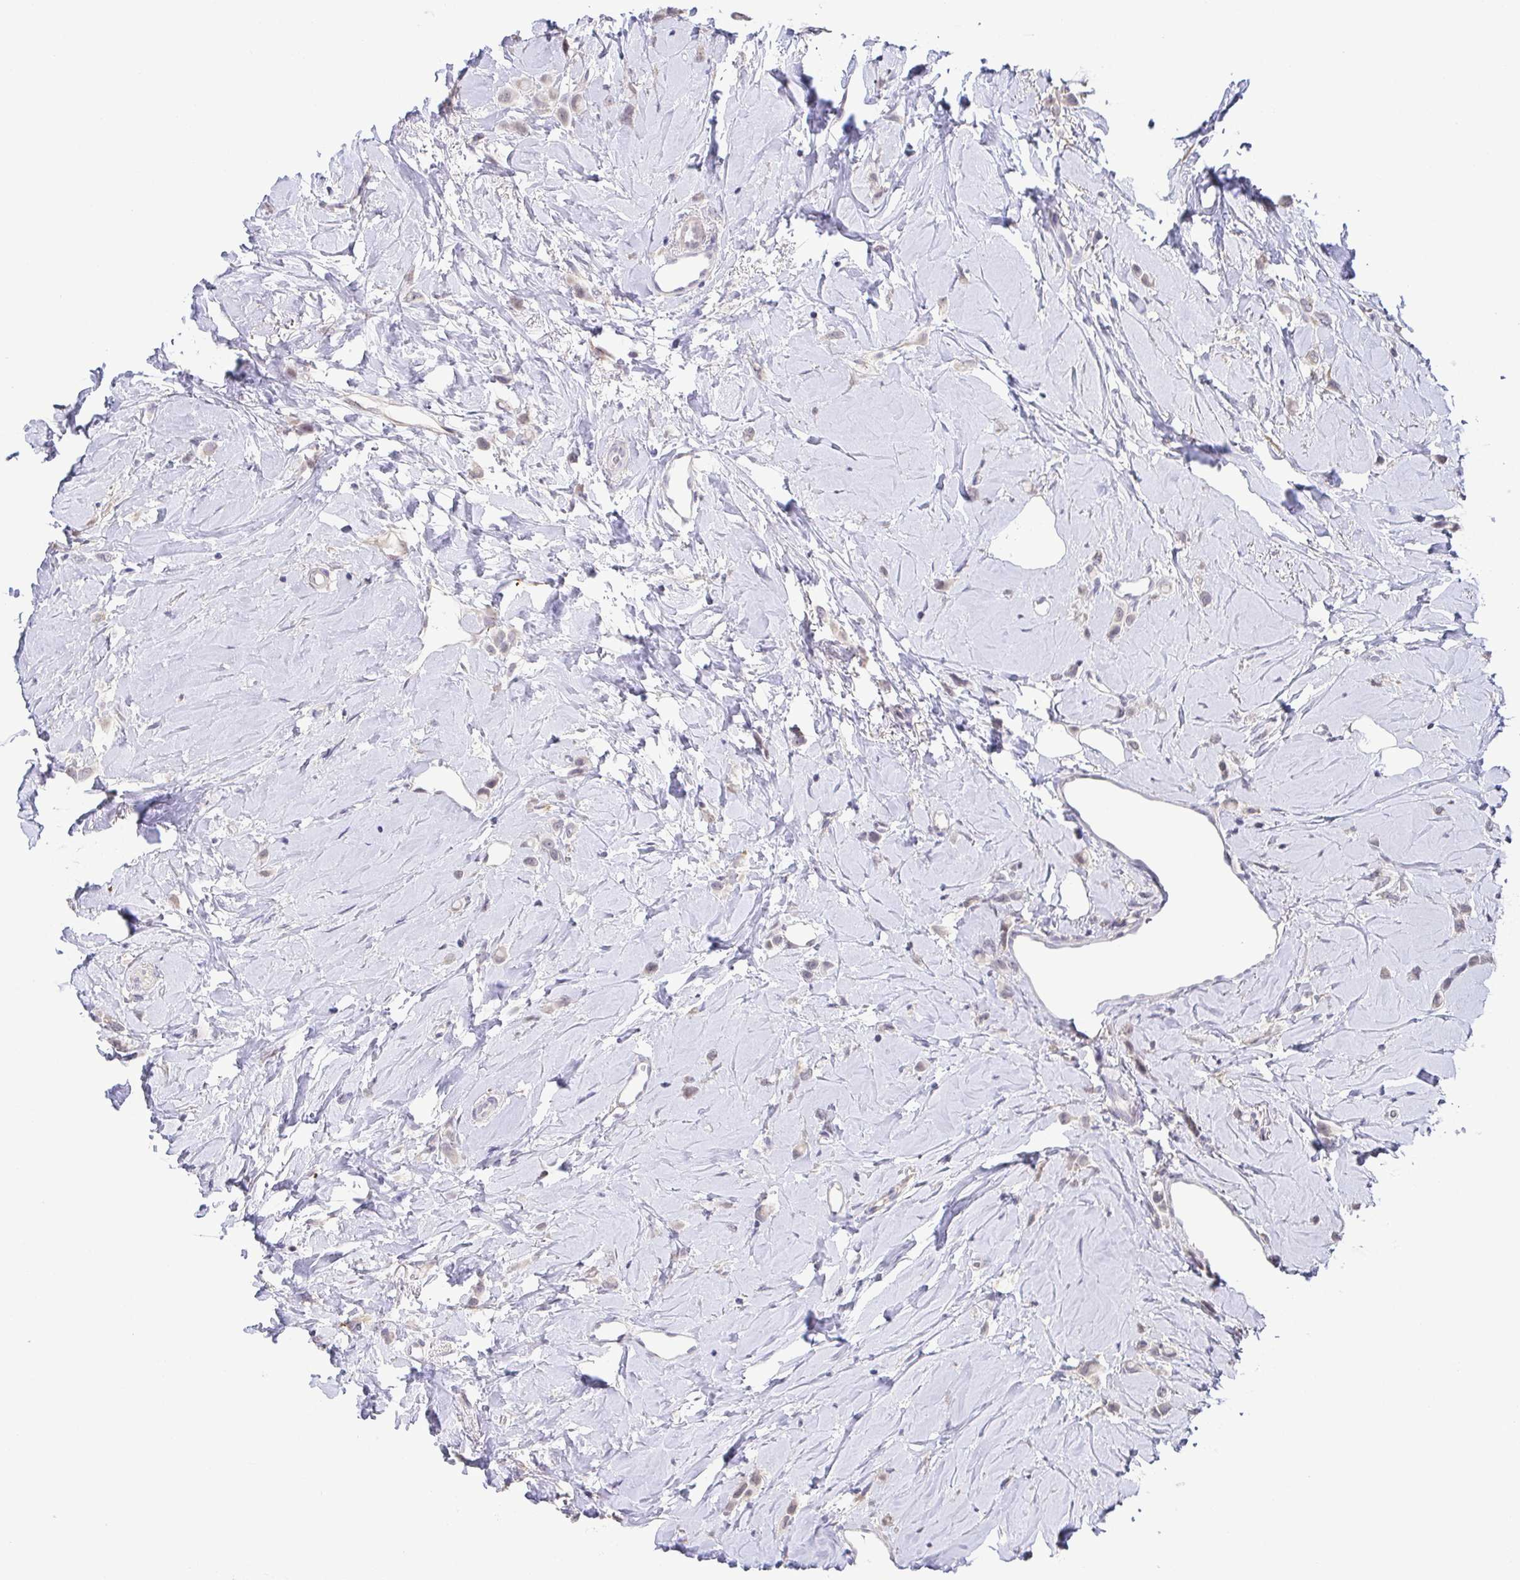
{"staining": {"intensity": "weak", "quantity": "25%-75%", "location": "nuclear"}, "tissue": "breast cancer", "cell_type": "Tumor cells", "image_type": "cancer", "snomed": [{"axis": "morphology", "description": "Lobular carcinoma"}, {"axis": "topography", "description": "Breast"}], "caption": "Immunohistochemical staining of breast cancer (lobular carcinoma) exhibits low levels of weak nuclear staining in about 25%-75% of tumor cells.", "gene": "NEFH", "patient": {"sex": "female", "age": 66}}